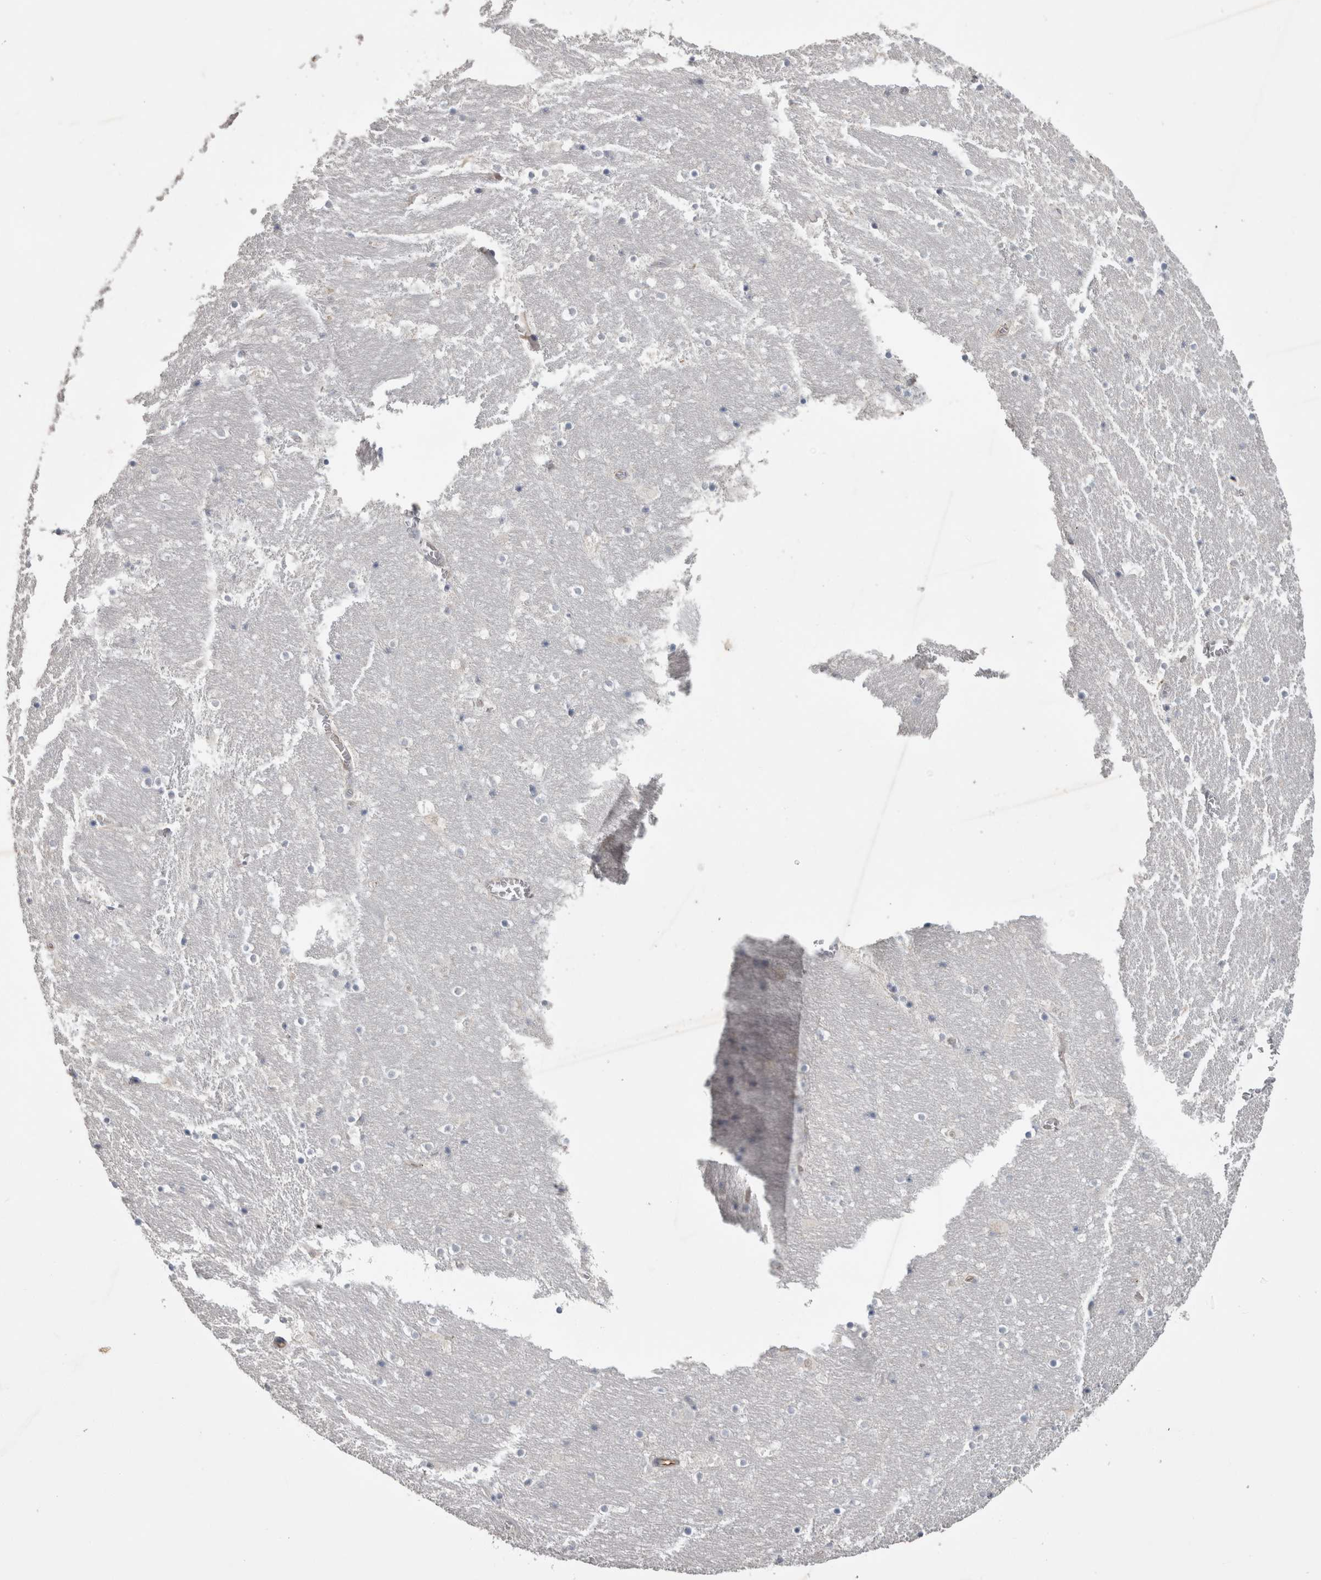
{"staining": {"intensity": "negative", "quantity": "none", "location": "none"}, "tissue": "hippocampus", "cell_type": "Glial cells", "image_type": "normal", "snomed": [{"axis": "morphology", "description": "Normal tissue, NOS"}, {"axis": "topography", "description": "Hippocampus"}], "caption": "Immunohistochemical staining of normal hippocampus reveals no significant expression in glial cells.", "gene": "STRADB", "patient": {"sex": "male", "age": 45}}